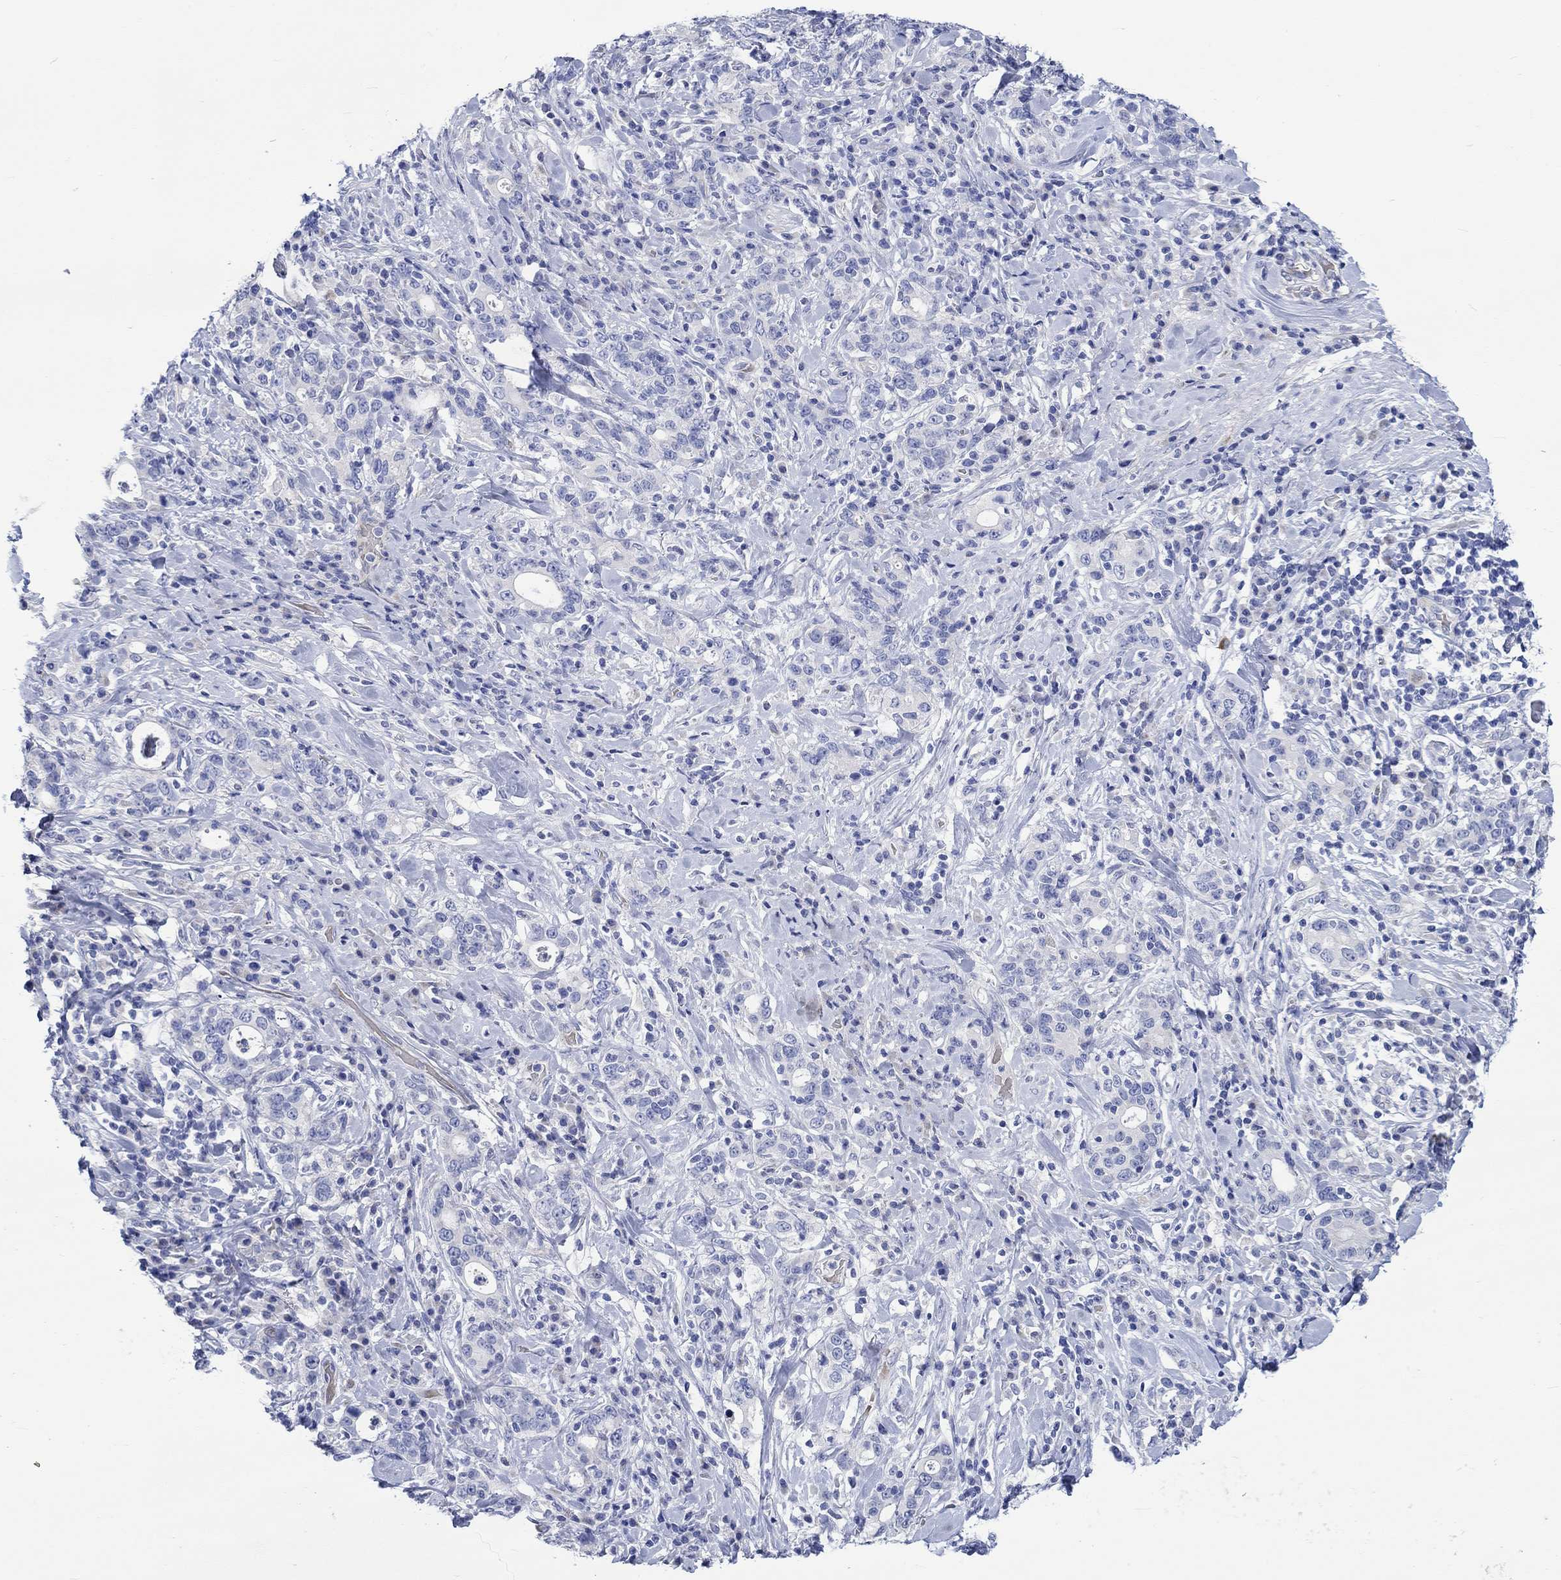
{"staining": {"intensity": "negative", "quantity": "none", "location": "none"}, "tissue": "stomach cancer", "cell_type": "Tumor cells", "image_type": "cancer", "snomed": [{"axis": "morphology", "description": "Adenocarcinoma, NOS"}, {"axis": "topography", "description": "Stomach"}], "caption": "Micrograph shows no significant protein staining in tumor cells of stomach adenocarcinoma. The staining is performed using DAB brown chromogen with nuclei counter-stained in using hematoxylin.", "gene": "NRIP3", "patient": {"sex": "male", "age": 79}}